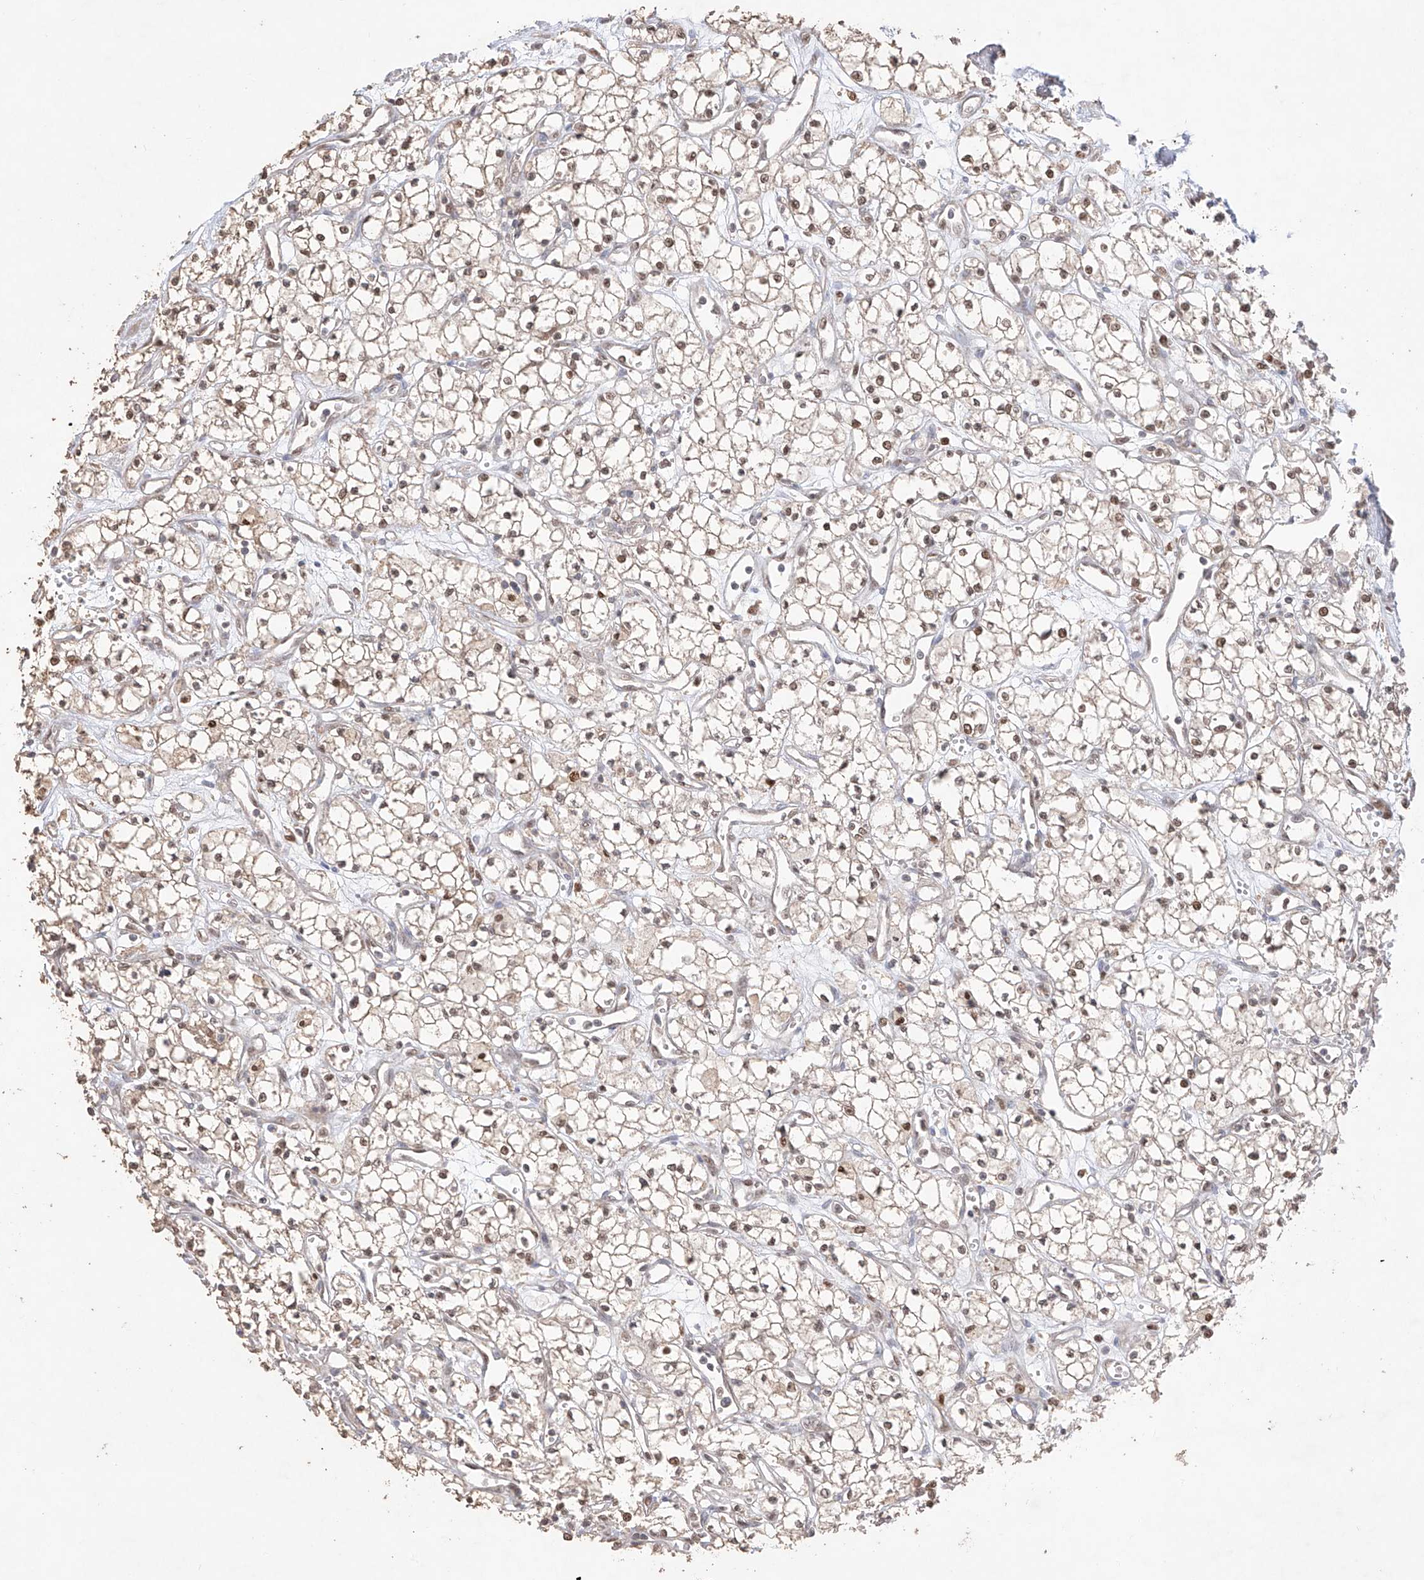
{"staining": {"intensity": "moderate", "quantity": ">75%", "location": "nuclear"}, "tissue": "renal cancer", "cell_type": "Tumor cells", "image_type": "cancer", "snomed": [{"axis": "morphology", "description": "Adenocarcinoma, NOS"}, {"axis": "topography", "description": "Kidney"}], "caption": "Moderate nuclear protein staining is identified in about >75% of tumor cells in renal cancer.", "gene": "APIP", "patient": {"sex": "male", "age": 59}}